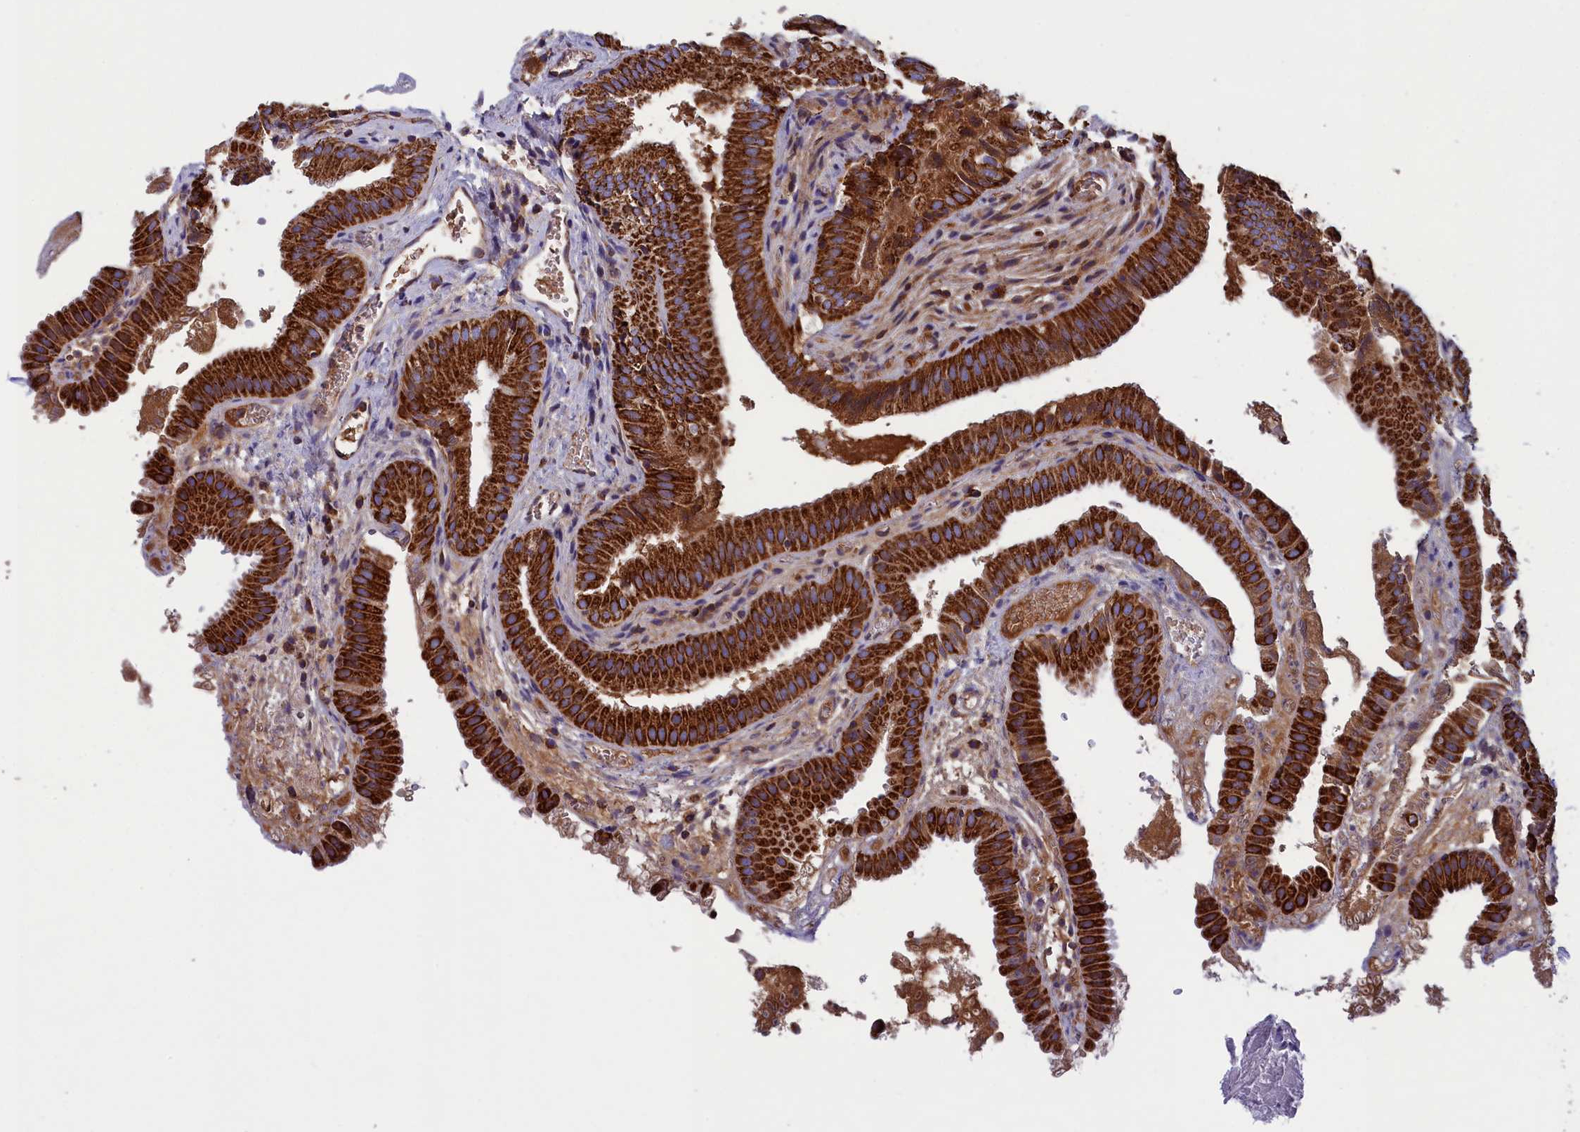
{"staining": {"intensity": "strong", "quantity": ">75%", "location": "cytoplasmic/membranous"}, "tissue": "gallbladder", "cell_type": "Glandular cells", "image_type": "normal", "snomed": [{"axis": "morphology", "description": "Normal tissue, NOS"}, {"axis": "topography", "description": "Gallbladder"}], "caption": "Immunohistochemical staining of unremarkable gallbladder exhibits high levels of strong cytoplasmic/membranous positivity in about >75% of glandular cells.", "gene": "SLC39A3", "patient": {"sex": "female", "age": 30}}